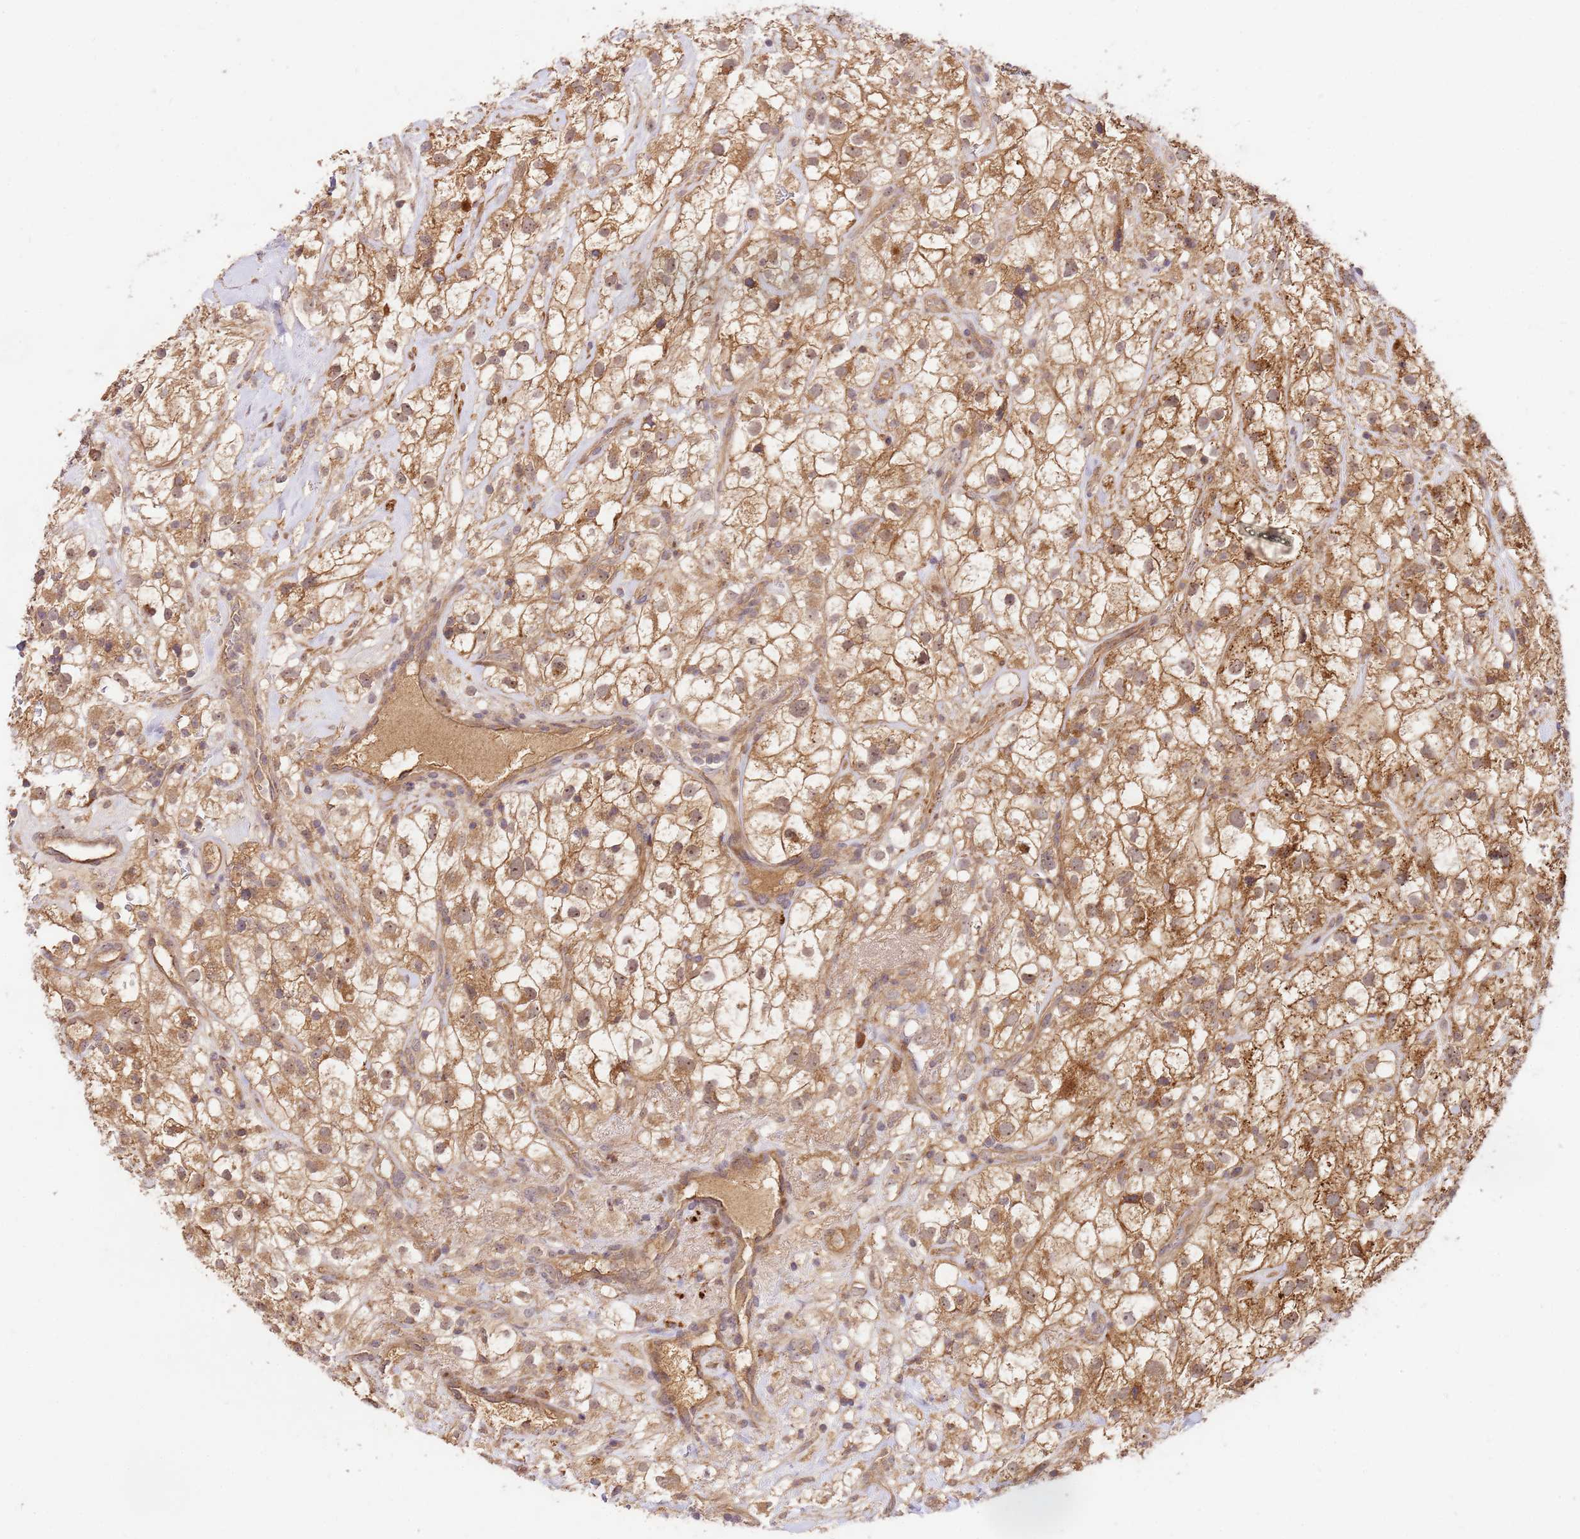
{"staining": {"intensity": "moderate", "quantity": ">75%", "location": "cytoplasmic/membranous,nuclear"}, "tissue": "renal cancer", "cell_type": "Tumor cells", "image_type": "cancer", "snomed": [{"axis": "morphology", "description": "Adenocarcinoma, NOS"}, {"axis": "topography", "description": "Kidney"}], "caption": "Protein analysis of renal cancer (adenocarcinoma) tissue demonstrates moderate cytoplasmic/membranous and nuclear positivity in approximately >75% of tumor cells.", "gene": "GAREM1", "patient": {"sex": "male", "age": 59}}